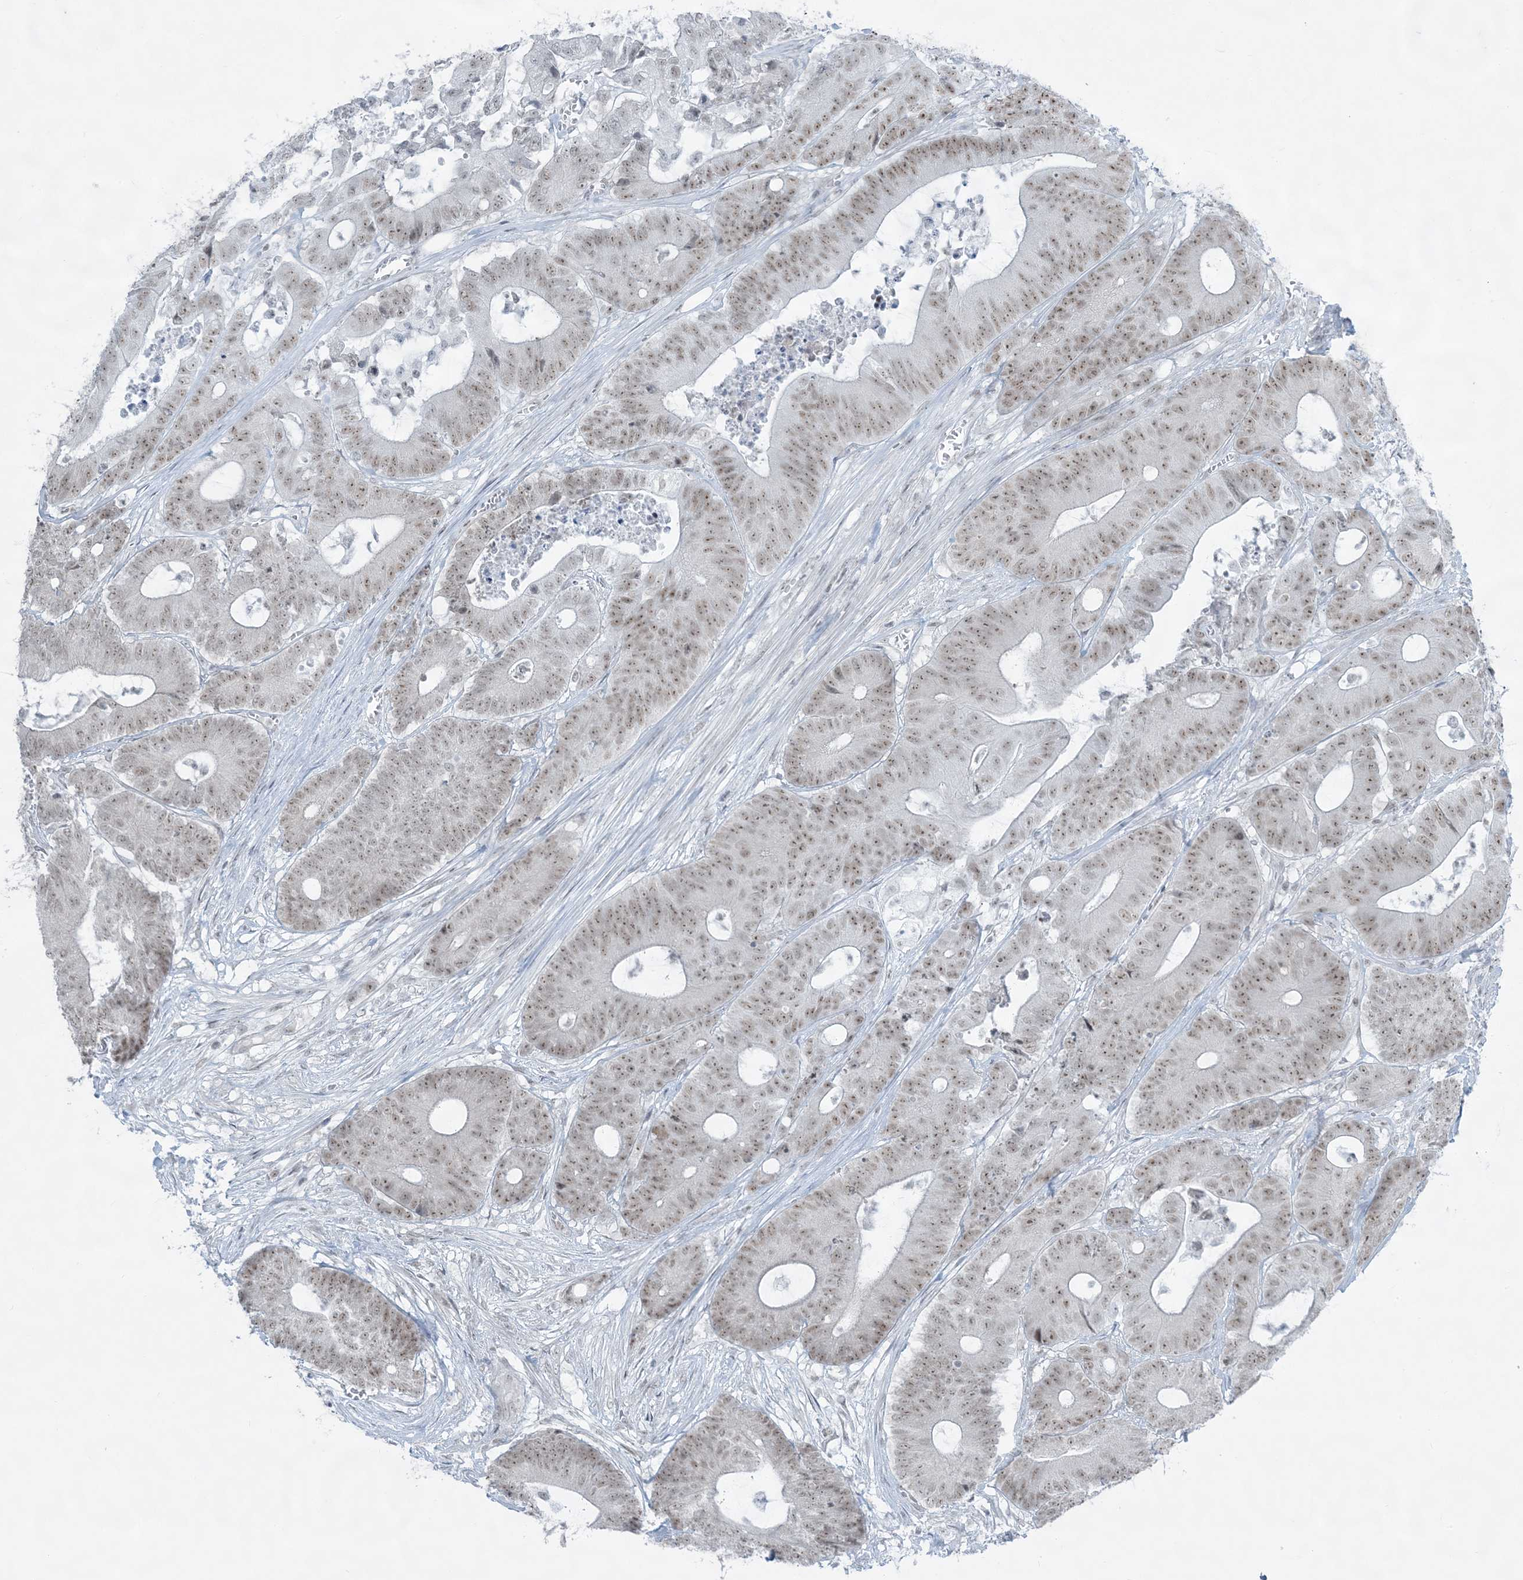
{"staining": {"intensity": "weak", "quantity": ">75%", "location": "nuclear"}, "tissue": "colorectal cancer", "cell_type": "Tumor cells", "image_type": "cancer", "snomed": [{"axis": "morphology", "description": "Adenocarcinoma, NOS"}, {"axis": "topography", "description": "Colon"}], "caption": "This histopathology image exhibits immunohistochemistry staining of human colorectal cancer, with low weak nuclear staining in approximately >75% of tumor cells.", "gene": "ZNF787", "patient": {"sex": "female", "age": 84}}